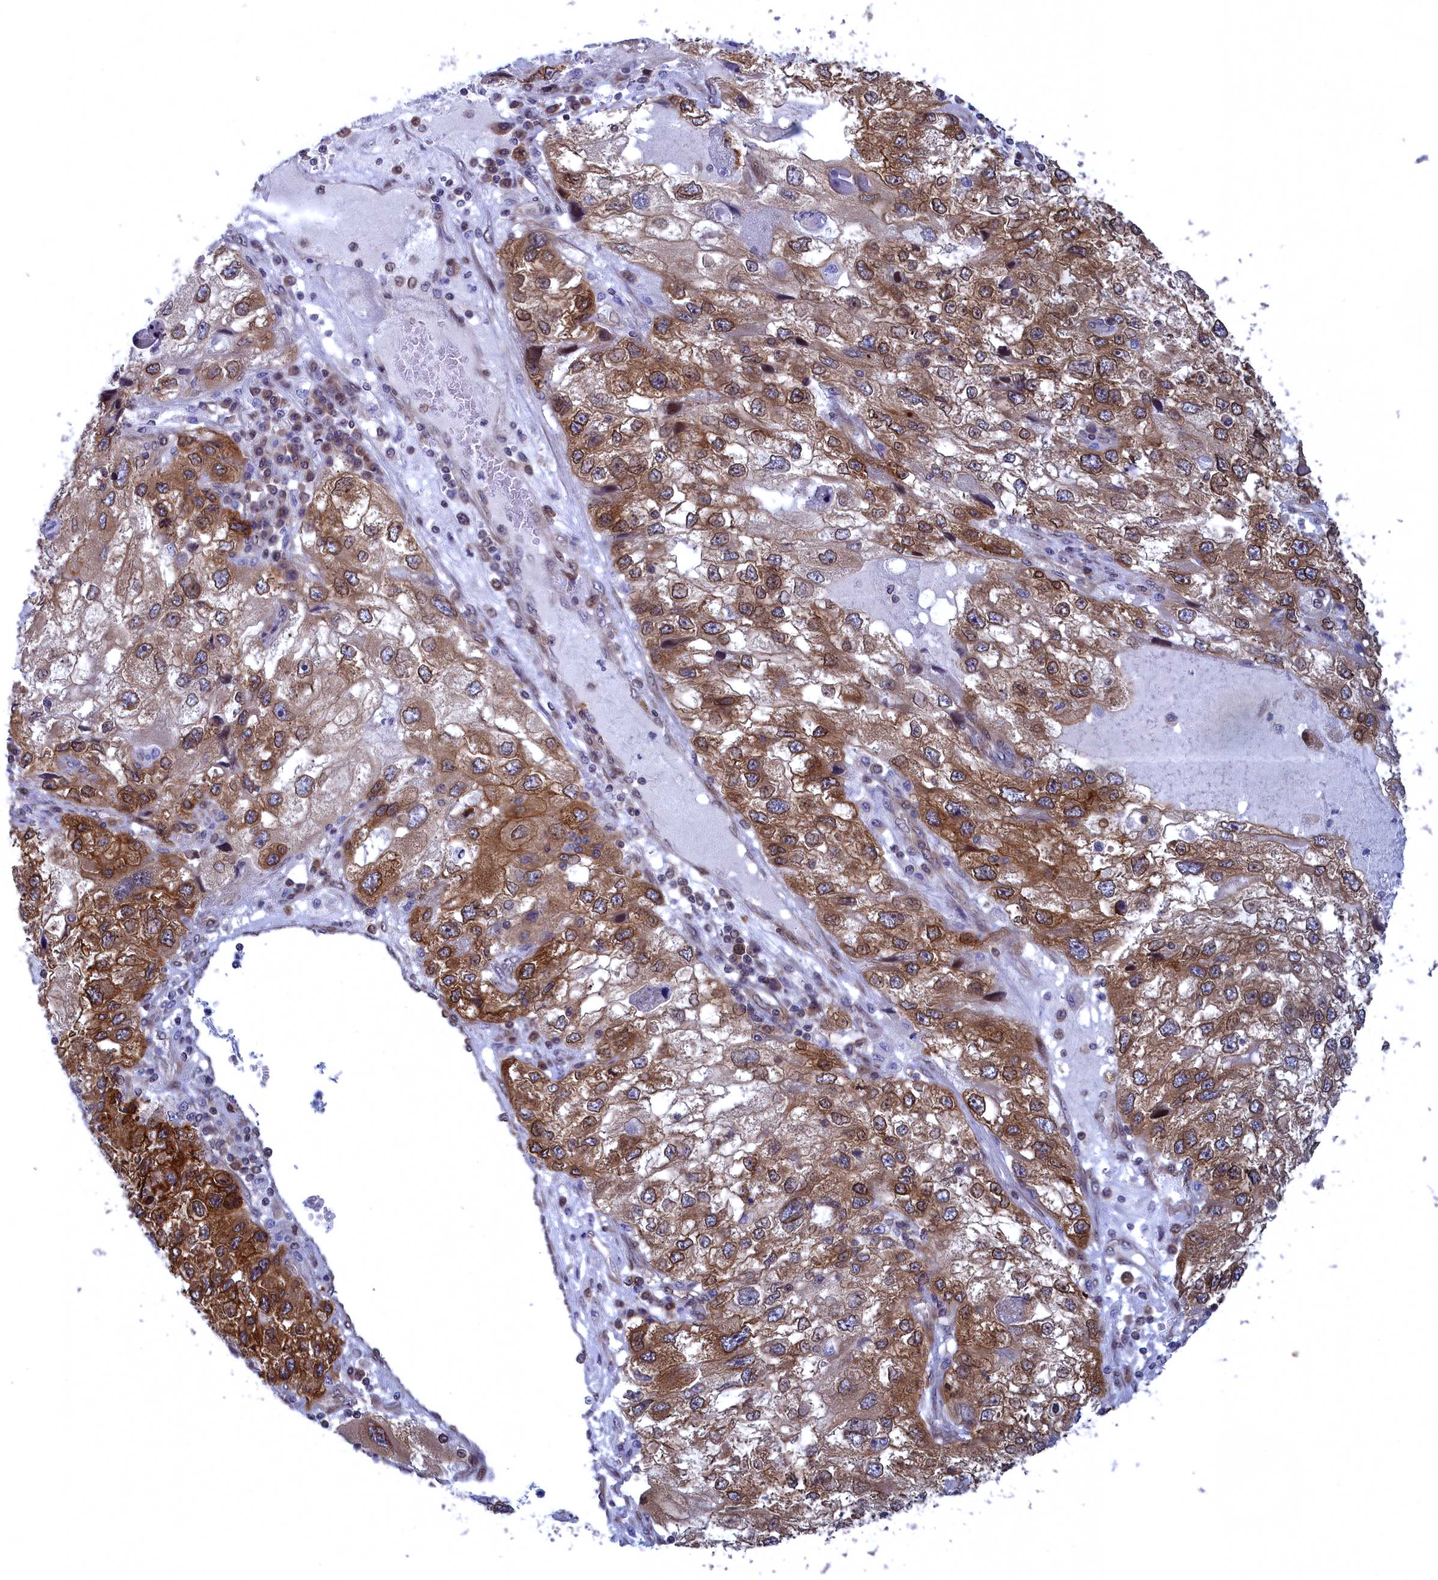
{"staining": {"intensity": "moderate", "quantity": ">75%", "location": "cytoplasmic/membranous,nuclear"}, "tissue": "endometrial cancer", "cell_type": "Tumor cells", "image_type": "cancer", "snomed": [{"axis": "morphology", "description": "Adenocarcinoma, NOS"}, {"axis": "topography", "description": "Endometrium"}], "caption": "This is a micrograph of immunohistochemistry staining of endometrial cancer (adenocarcinoma), which shows moderate staining in the cytoplasmic/membranous and nuclear of tumor cells.", "gene": "NAA10", "patient": {"sex": "female", "age": 49}}